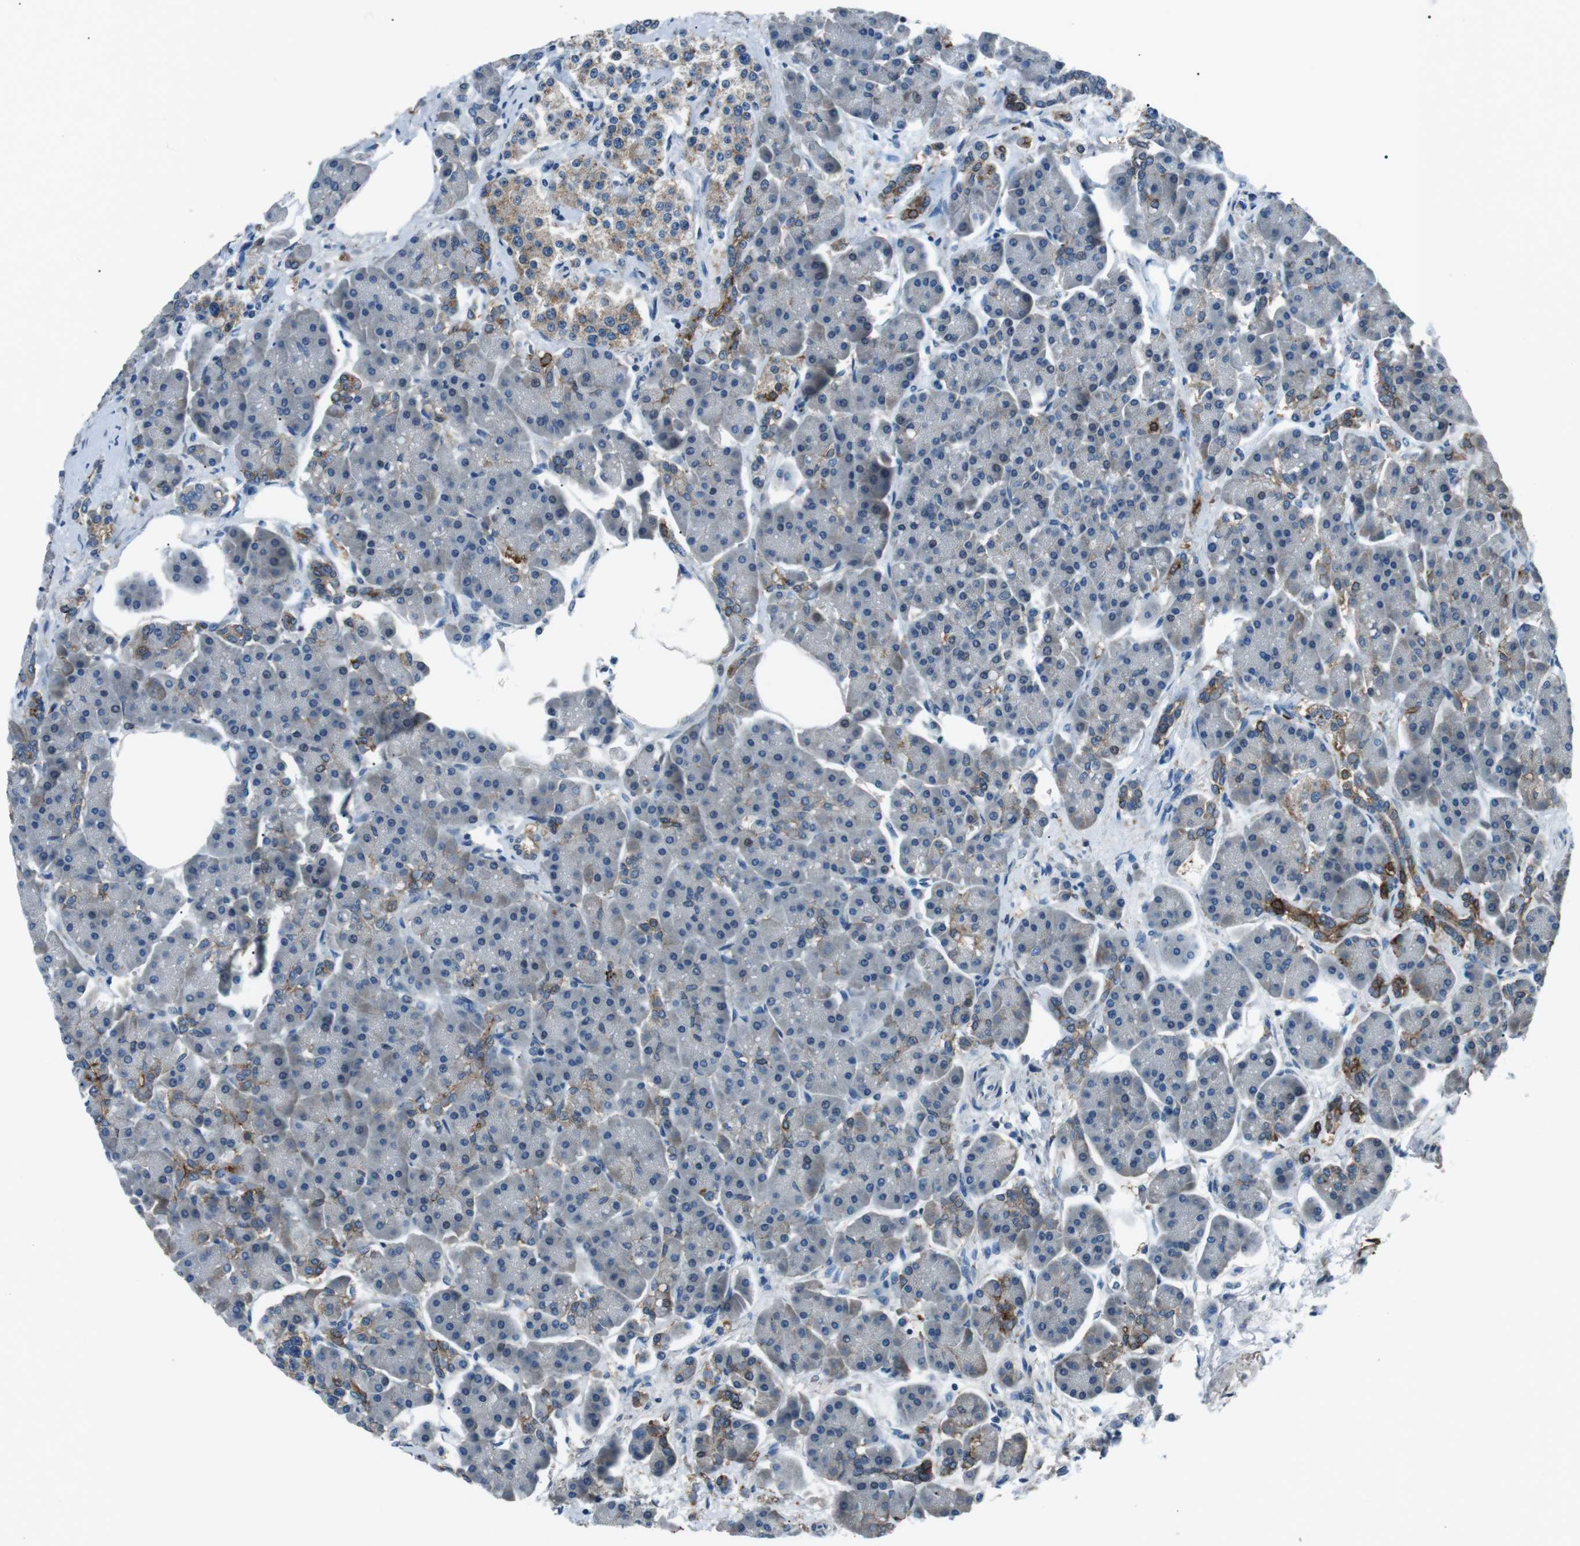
{"staining": {"intensity": "moderate", "quantity": "<25%", "location": "cytoplasmic/membranous"}, "tissue": "pancreas", "cell_type": "Exocrine glandular cells", "image_type": "normal", "snomed": [{"axis": "morphology", "description": "Normal tissue, NOS"}, {"axis": "topography", "description": "Pancreas"}], "caption": "Protein expression analysis of unremarkable human pancreas reveals moderate cytoplasmic/membranous staining in approximately <25% of exocrine glandular cells.", "gene": "ST6GAL1", "patient": {"sex": "female", "age": 70}}